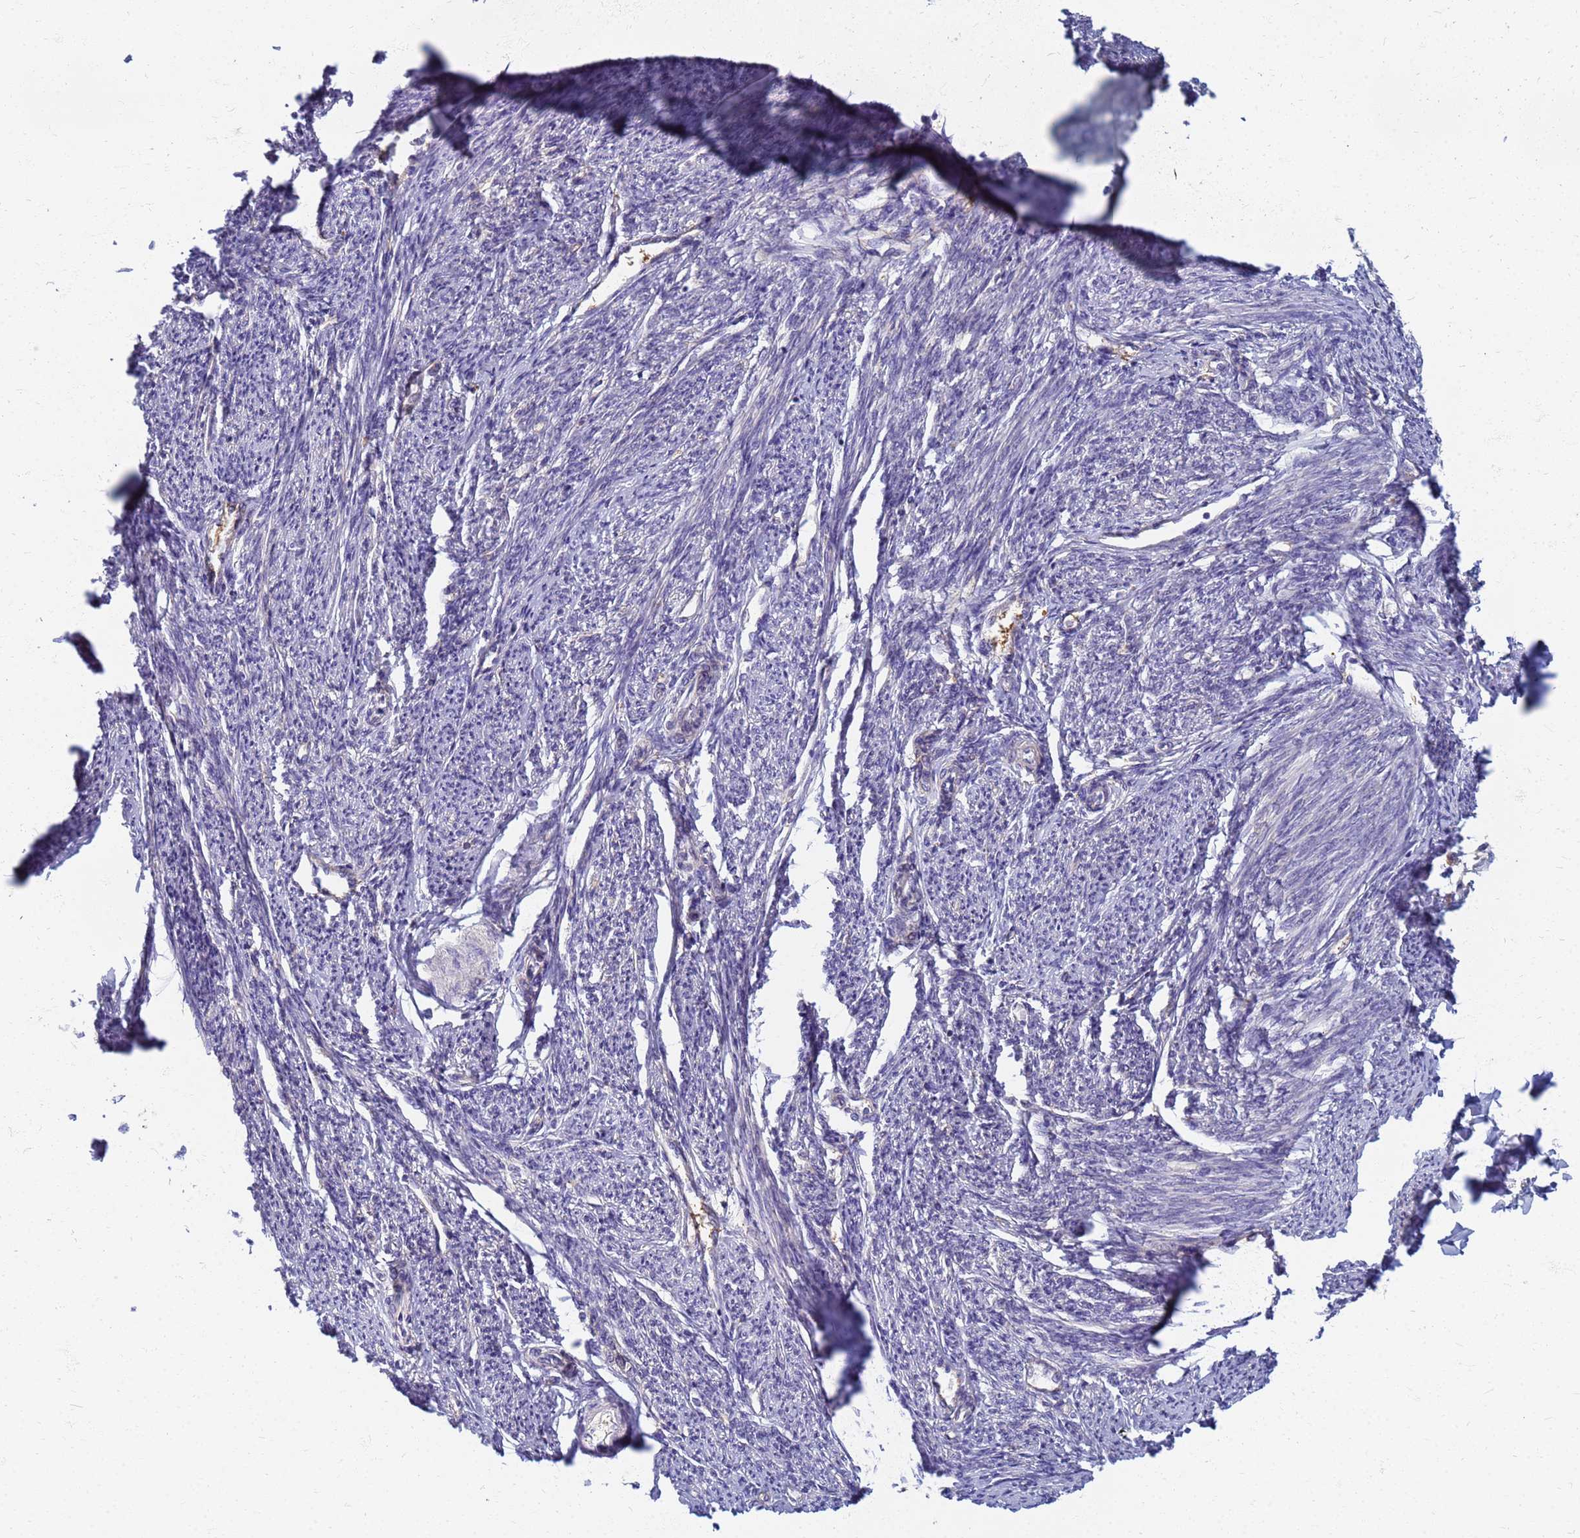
{"staining": {"intensity": "negative", "quantity": "none", "location": "none"}, "tissue": "smooth muscle", "cell_type": "Smooth muscle cells", "image_type": "normal", "snomed": [{"axis": "morphology", "description": "Normal tissue, NOS"}, {"axis": "topography", "description": "Smooth muscle"}, {"axis": "topography", "description": "Uterus"}], "caption": "This is an immunohistochemistry image of unremarkable human smooth muscle. There is no staining in smooth muscle cells.", "gene": "EEA1", "patient": {"sex": "female", "age": 59}}